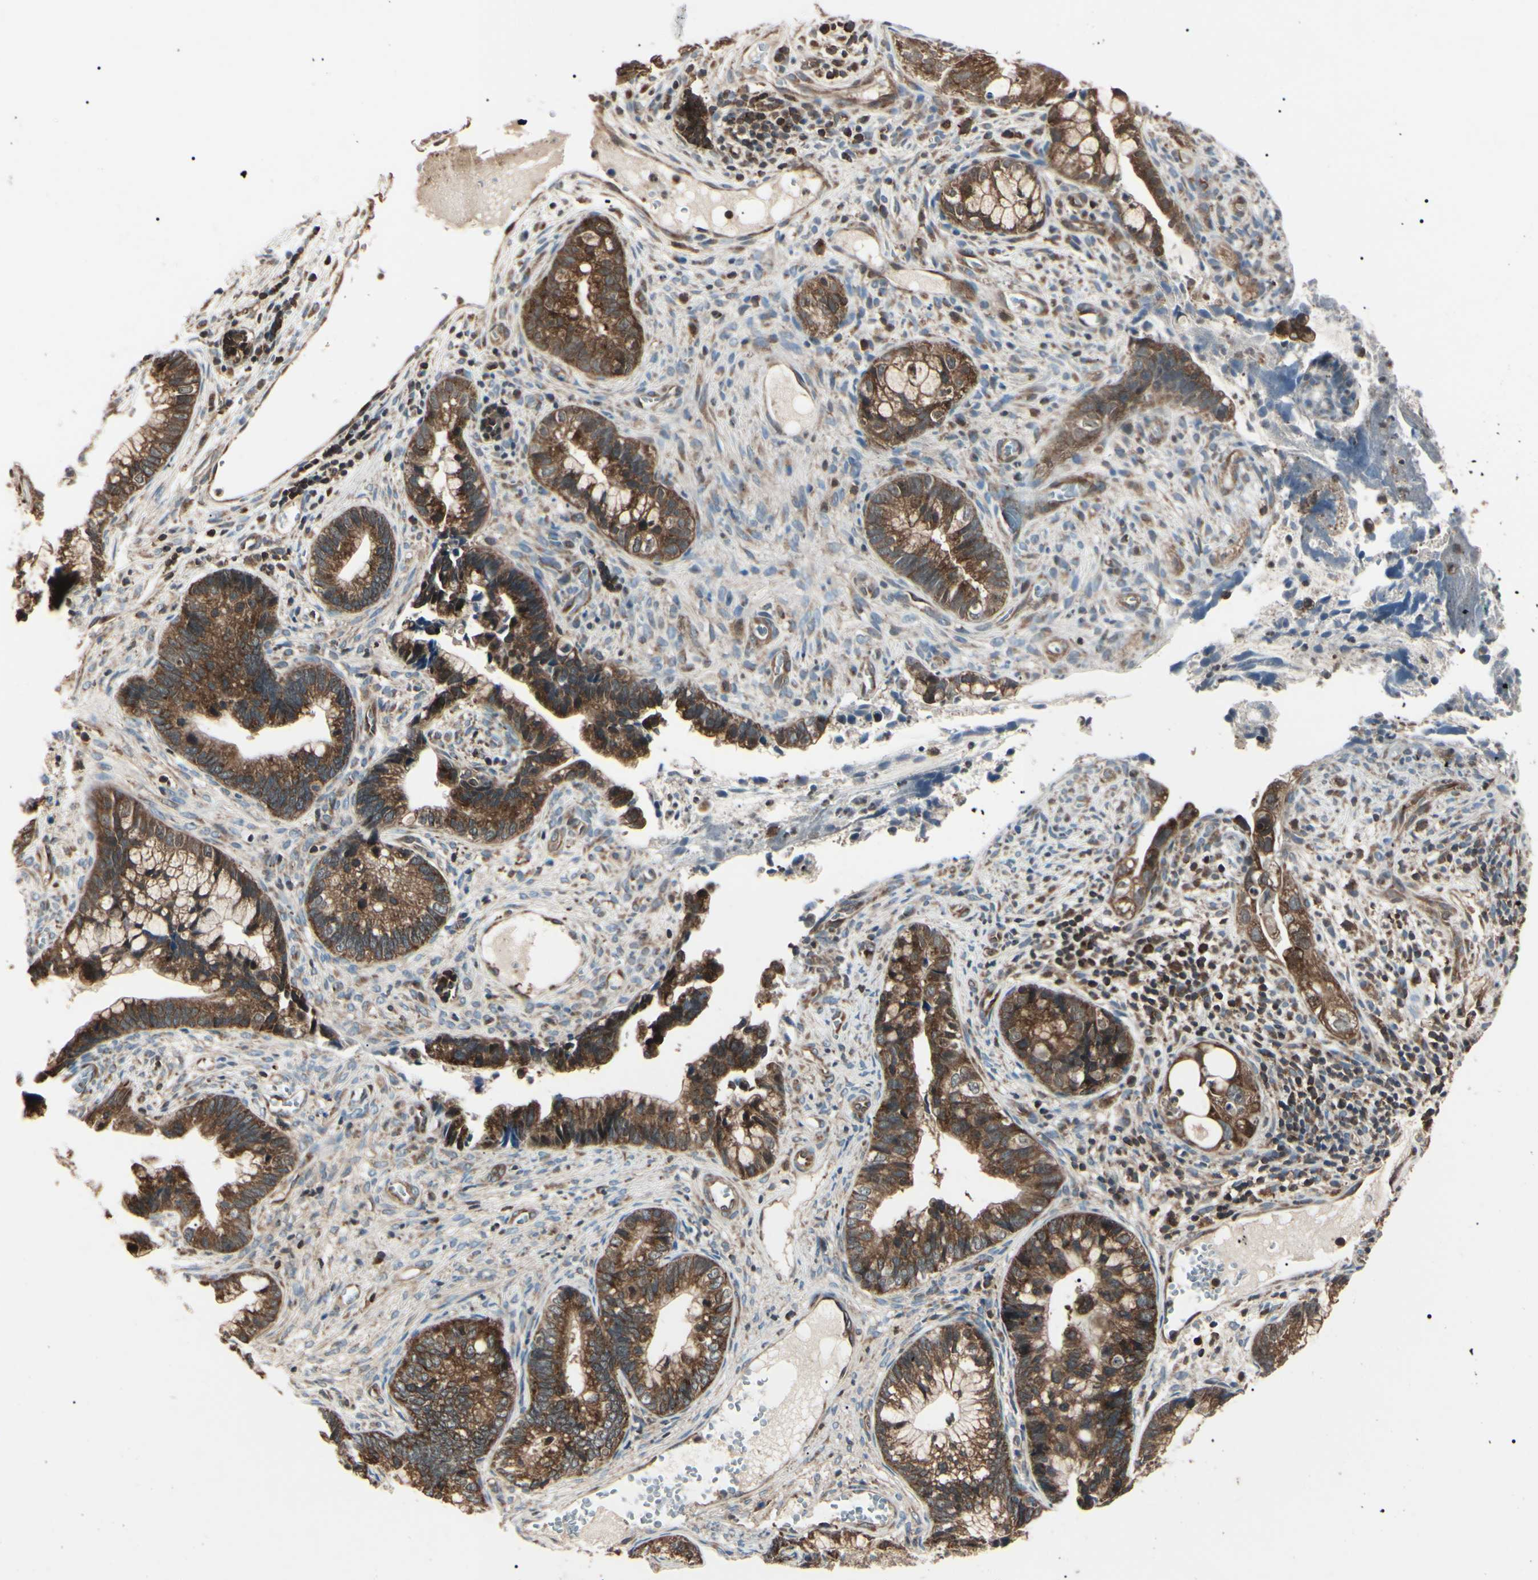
{"staining": {"intensity": "strong", "quantity": ">75%", "location": "cytoplasmic/membranous"}, "tissue": "cervical cancer", "cell_type": "Tumor cells", "image_type": "cancer", "snomed": [{"axis": "morphology", "description": "Adenocarcinoma, NOS"}, {"axis": "topography", "description": "Cervix"}], "caption": "About >75% of tumor cells in cervical adenocarcinoma show strong cytoplasmic/membranous protein staining as visualized by brown immunohistochemical staining.", "gene": "MAPRE1", "patient": {"sex": "female", "age": 44}}